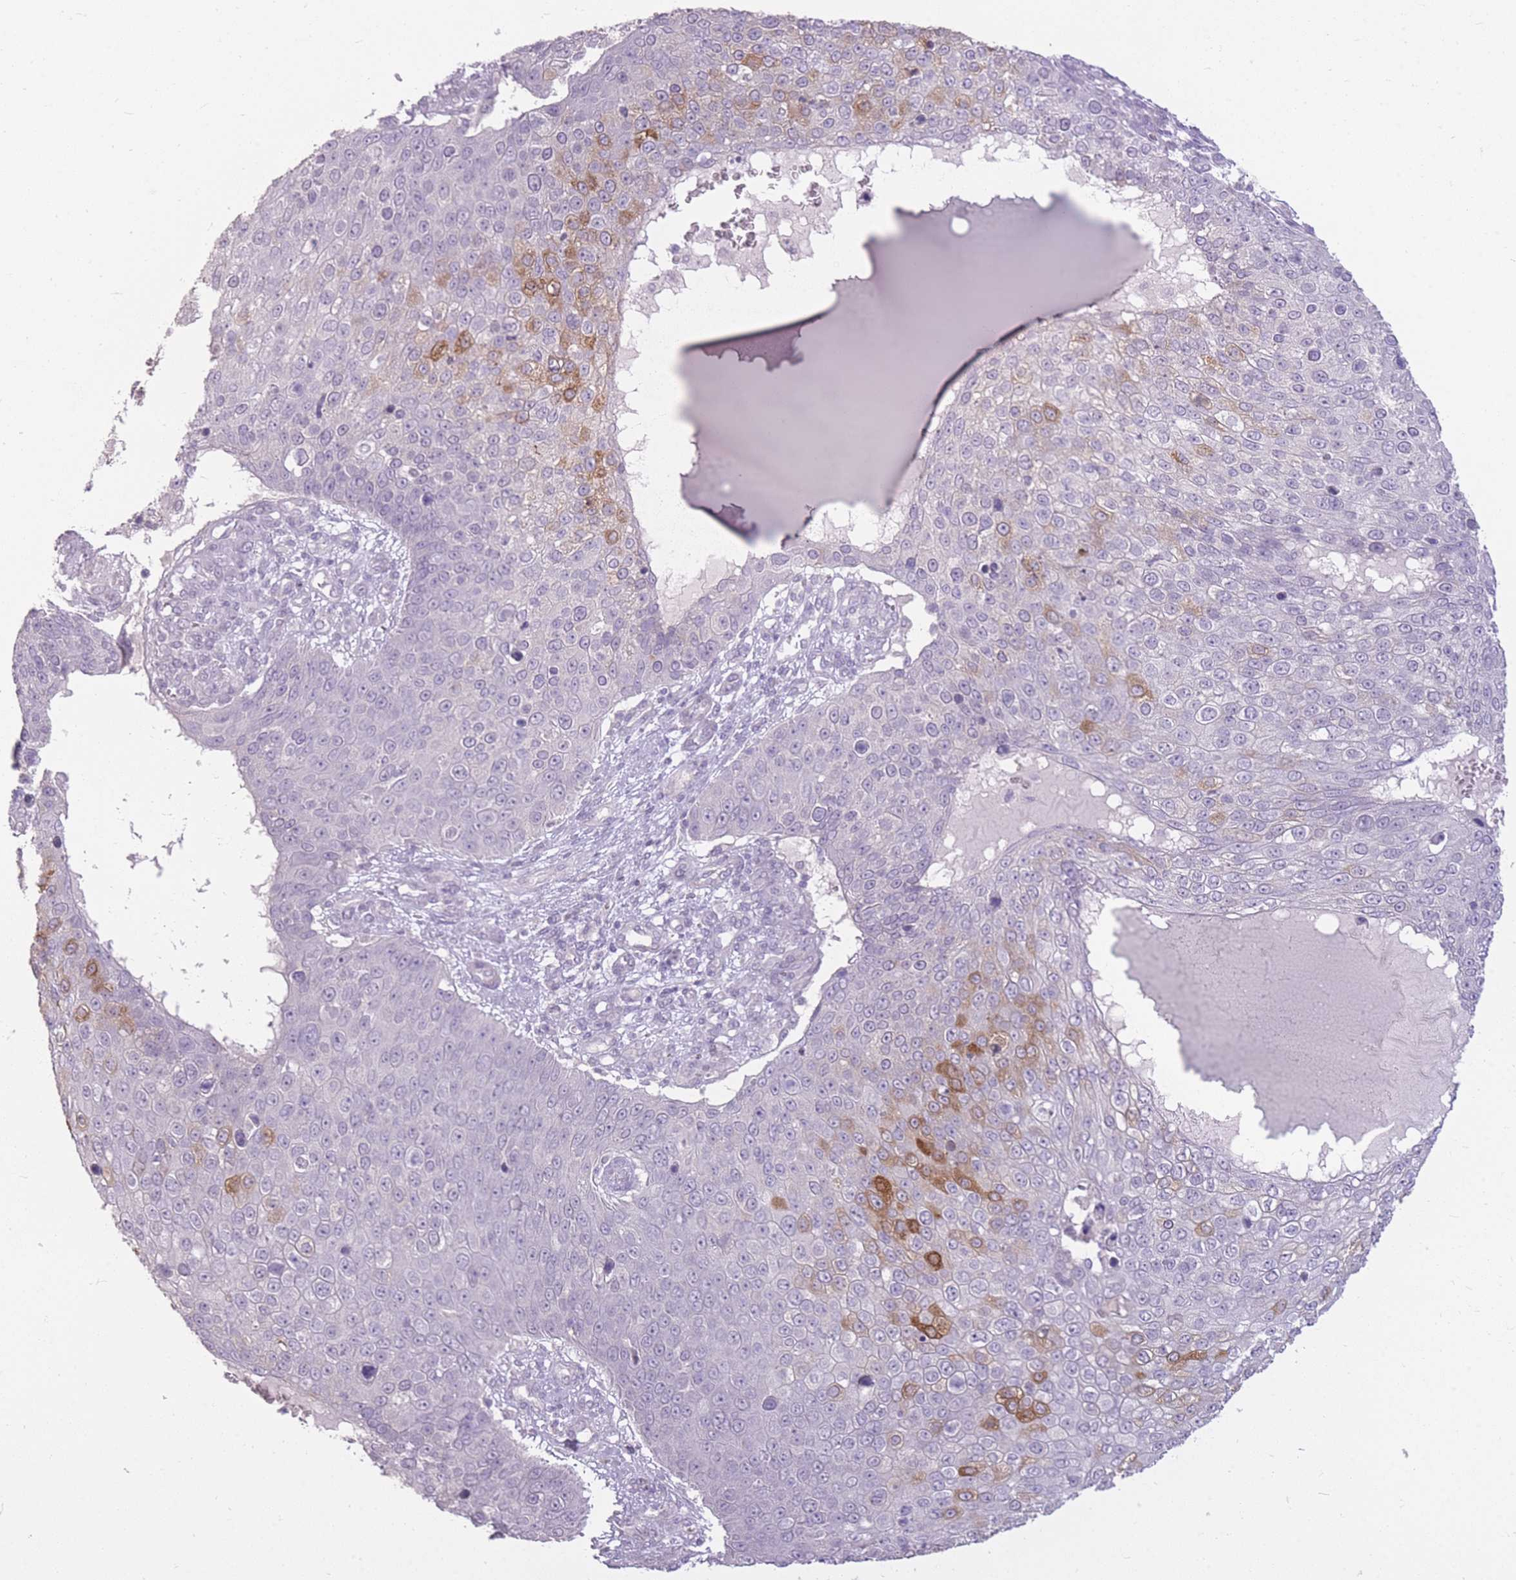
{"staining": {"intensity": "moderate", "quantity": "<25%", "location": "cytoplasmic/membranous"}, "tissue": "skin cancer", "cell_type": "Tumor cells", "image_type": "cancer", "snomed": [{"axis": "morphology", "description": "Squamous cell carcinoma, NOS"}, {"axis": "topography", "description": "Skin"}], "caption": "The photomicrograph demonstrates staining of skin cancer (squamous cell carcinoma), revealing moderate cytoplasmic/membranous protein positivity (brown color) within tumor cells.", "gene": "ZBTB24", "patient": {"sex": "male", "age": 71}}